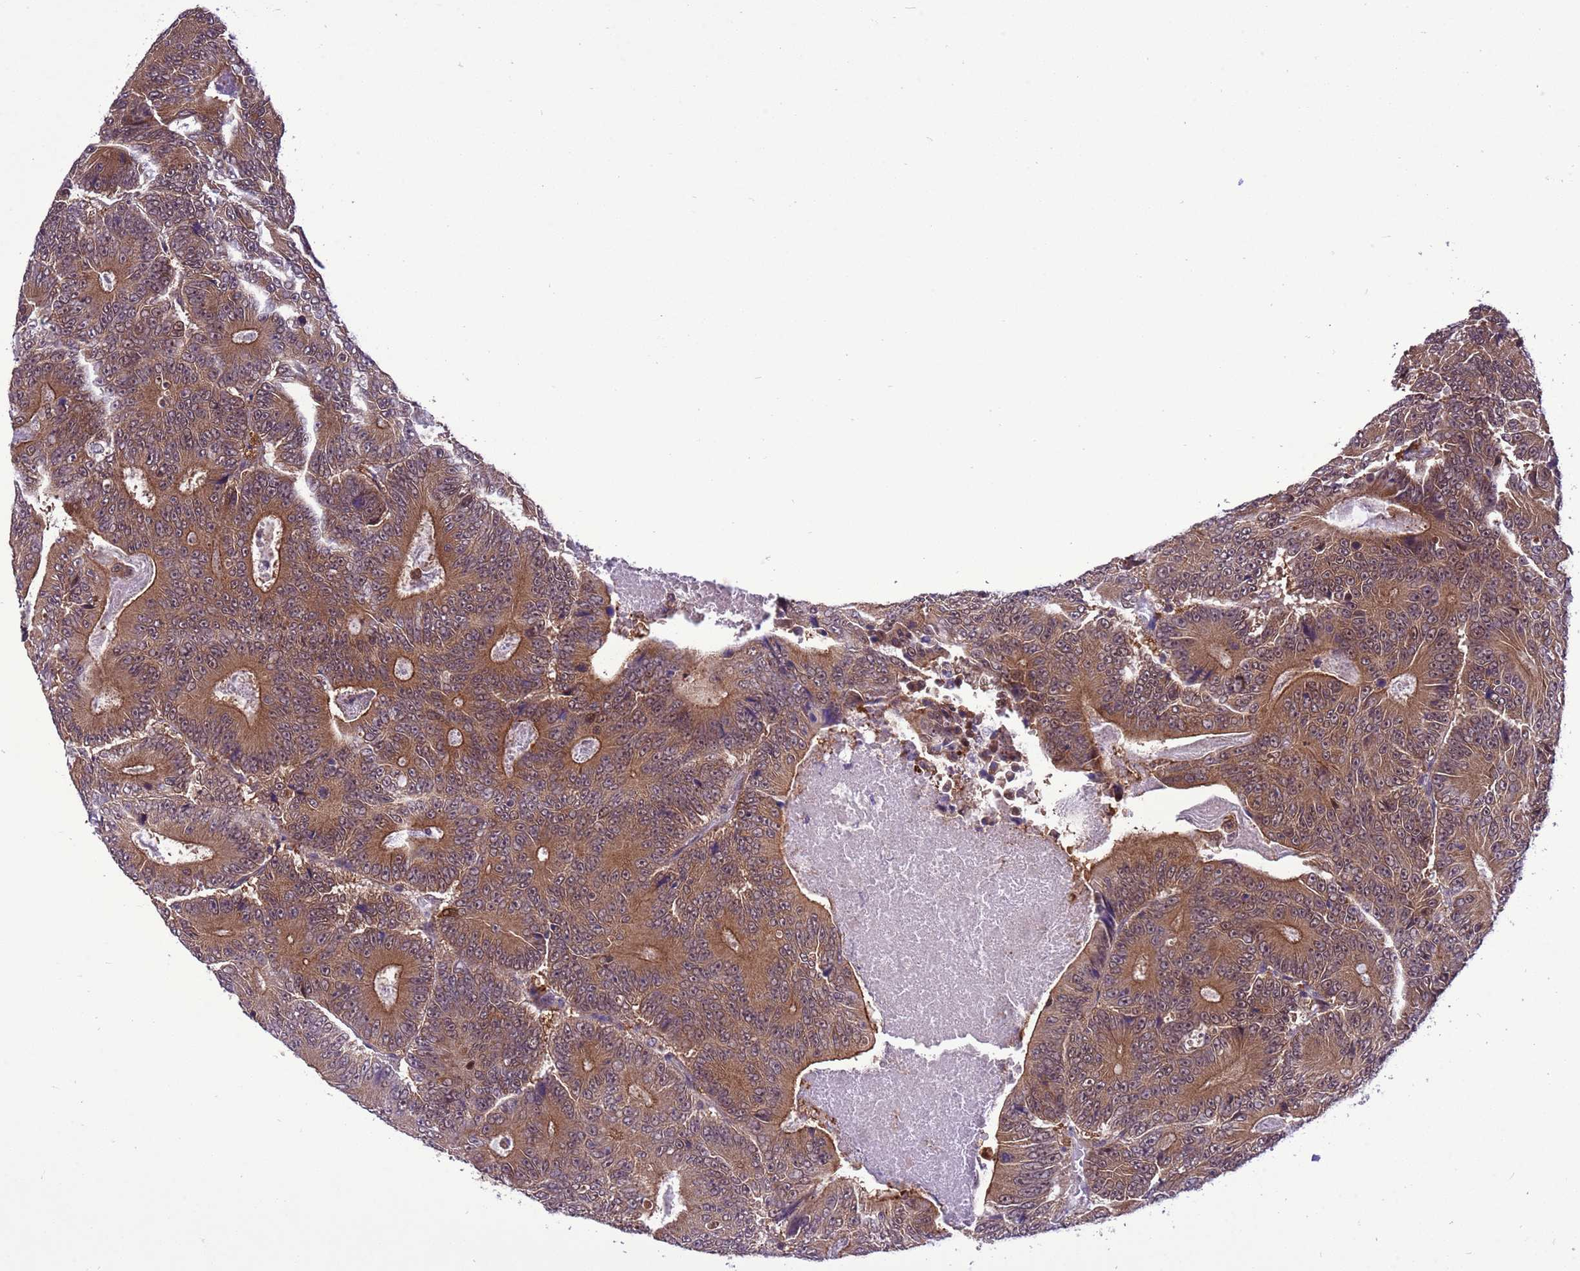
{"staining": {"intensity": "moderate", "quantity": ">75%", "location": "cytoplasmic/membranous,nuclear"}, "tissue": "colorectal cancer", "cell_type": "Tumor cells", "image_type": "cancer", "snomed": [{"axis": "morphology", "description": "Adenocarcinoma, NOS"}, {"axis": "topography", "description": "Colon"}], "caption": "This image displays colorectal adenocarcinoma stained with immunohistochemistry to label a protein in brown. The cytoplasmic/membranous and nuclear of tumor cells show moderate positivity for the protein. Nuclei are counter-stained blue.", "gene": "RASD1", "patient": {"sex": "male", "age": 83}}